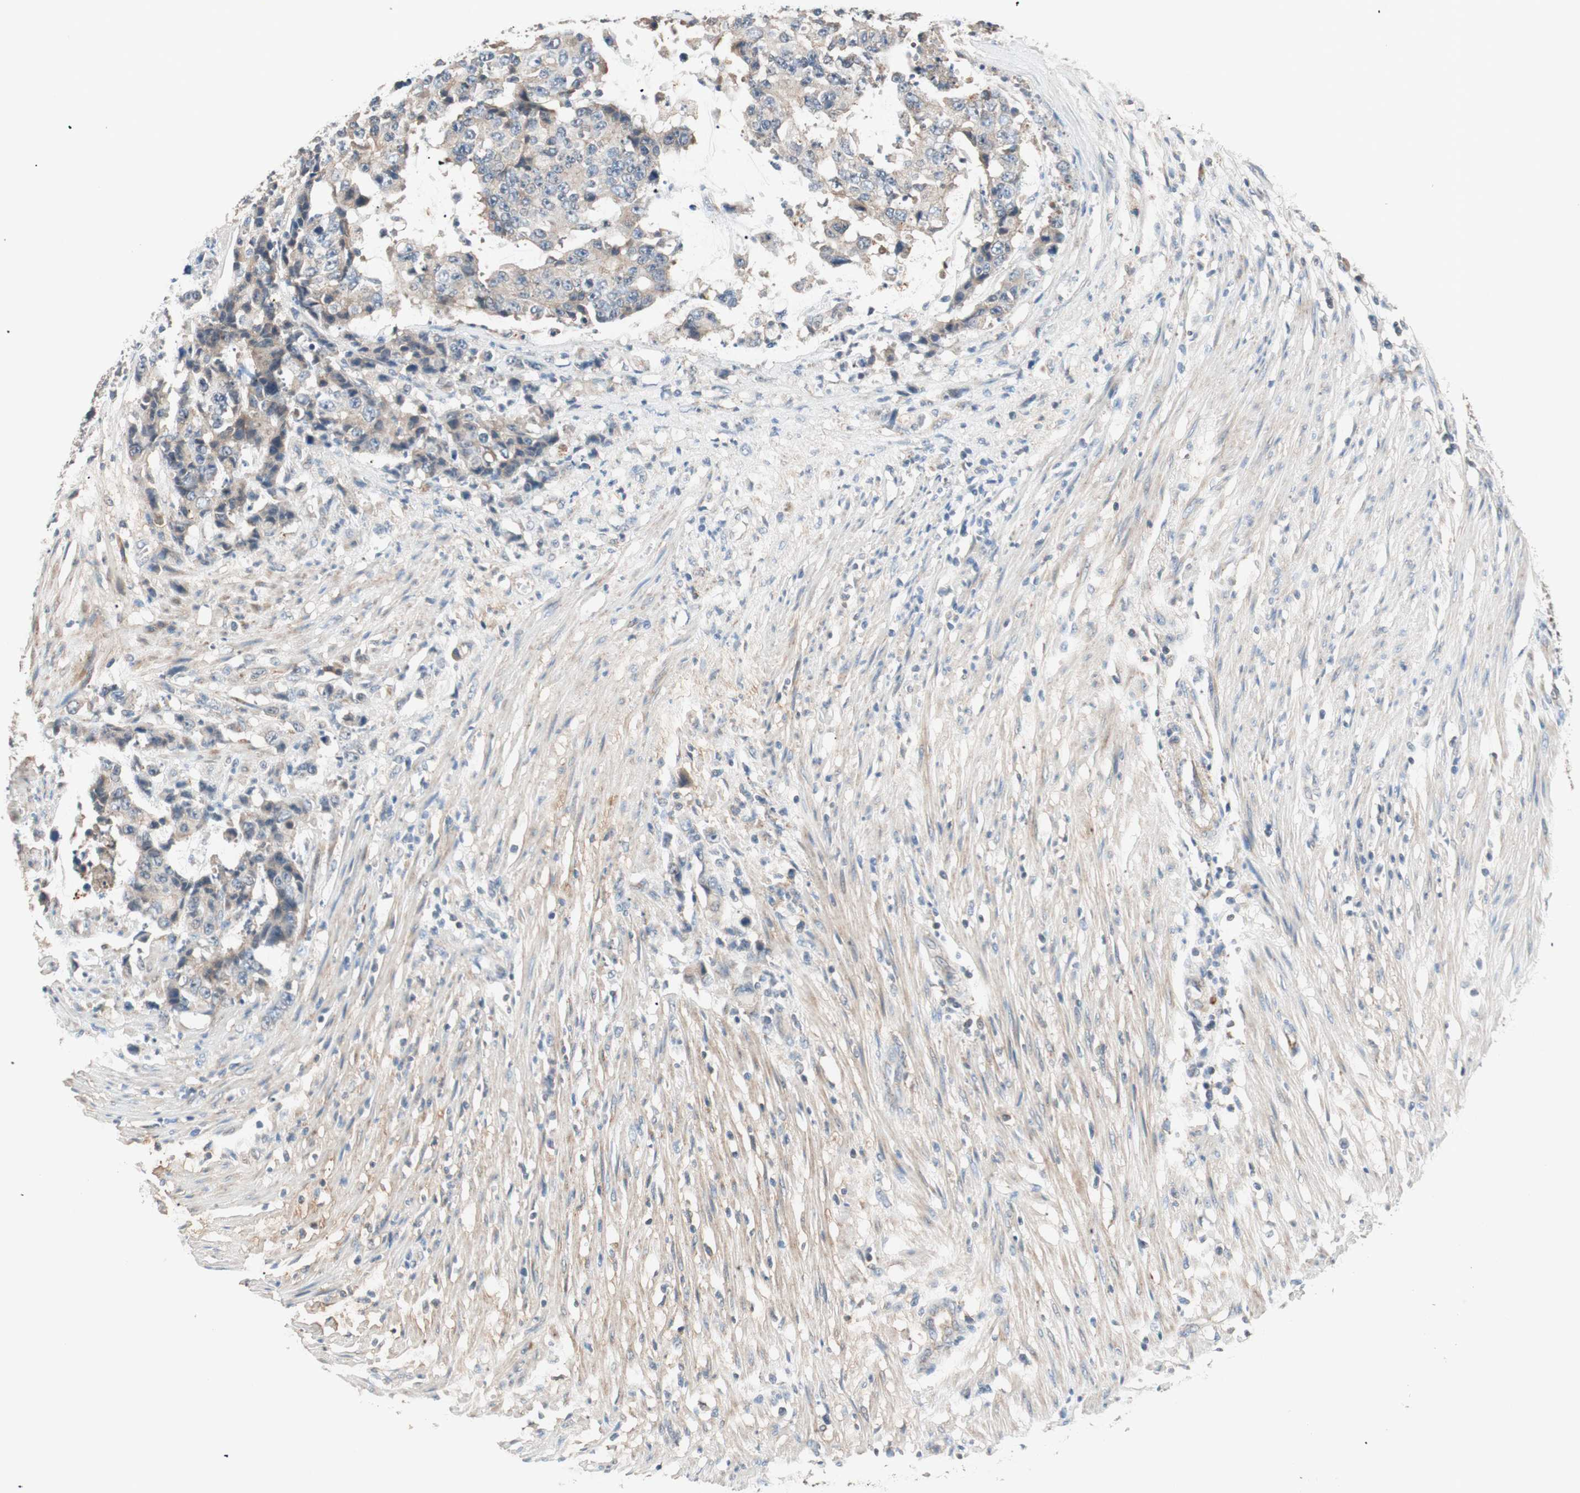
{"staining": {"intensity": "weak", "quantity": "25%-75%", "location": "cytoplasmic/membranous"}, "tissue": "colorectal cancer", "cell_type": "Tumor cells", "image_type": "cancer", "snomed": [{"axis": "morphology", "description": "Adenocarcinoma, NOS"}, {"axis": "topography", "description": "Colon"}], "caption": "Immunohistochemical staining of colorectal cancer (adenocarcinoma) shows weak cytoplasmic/membranous protein staining in about 25%-75% of tumor cells.", "gene": "HPN", "patient": {"sex": "female", "age": 86}}